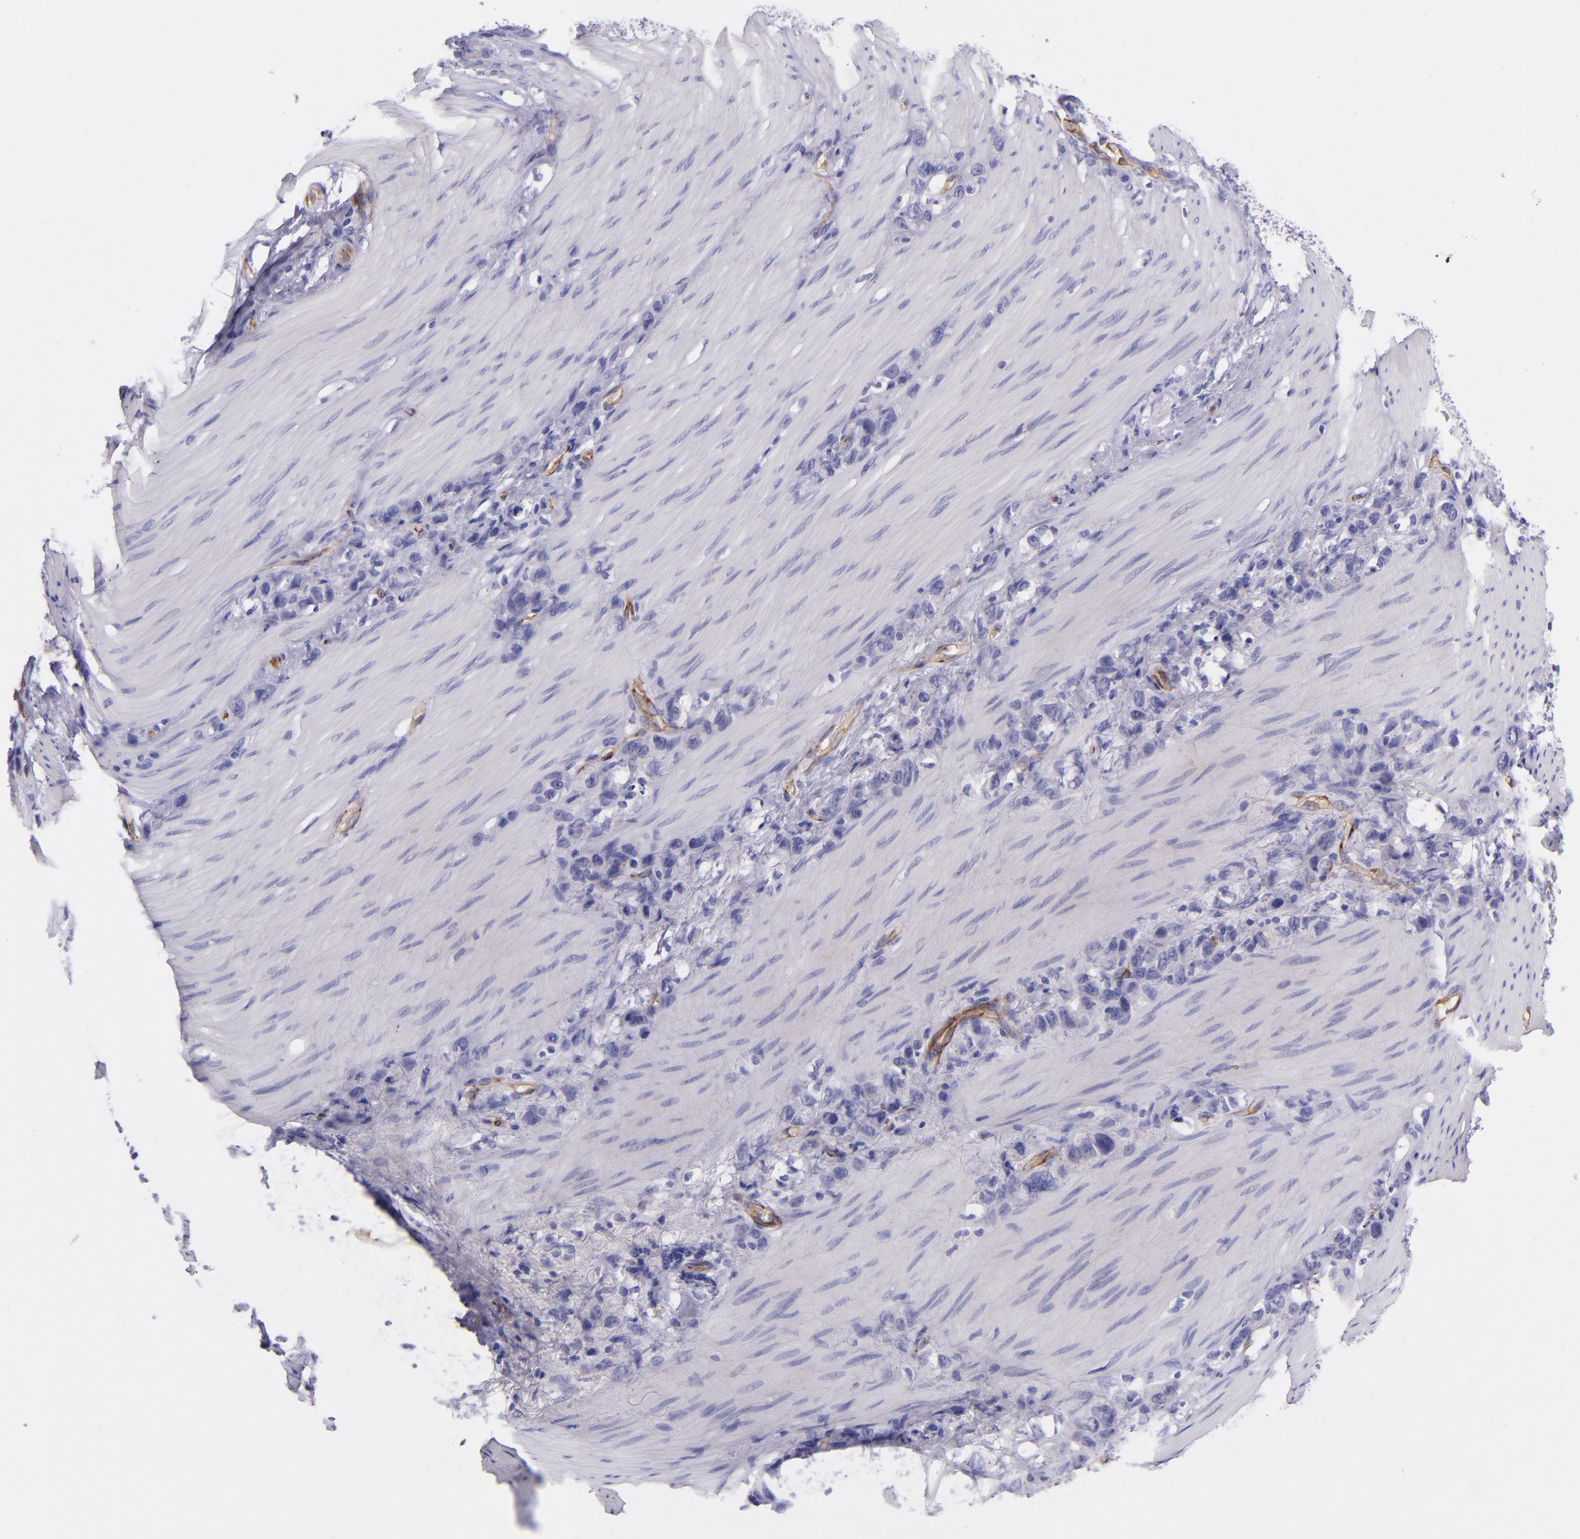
{"staining": {"intensity": "negative", "quantity": "none", "location": "none"}, "tissue": "stomach cancer", "cell_type": "Tumor cells", "image_type": "cancer", "snomed": [{"axis": "morphology", "description": "Normal tissue, NOS"}, {"axis": "morphology", "description": "Adenocarcinoma, NOS"}, {"axis": "morphology", "description": "Adenocarcinoma, High grade"}, {"axis": "topography", "description": "Stomach, upper"}, {"axis": "topography", "description": "Stomach"}], "caption": "Tumor cells are negative for protein expression in human adenocarcinoma (stomach).", "gene": "NOS3", "patient": {"sex": "female", "age": 65}}